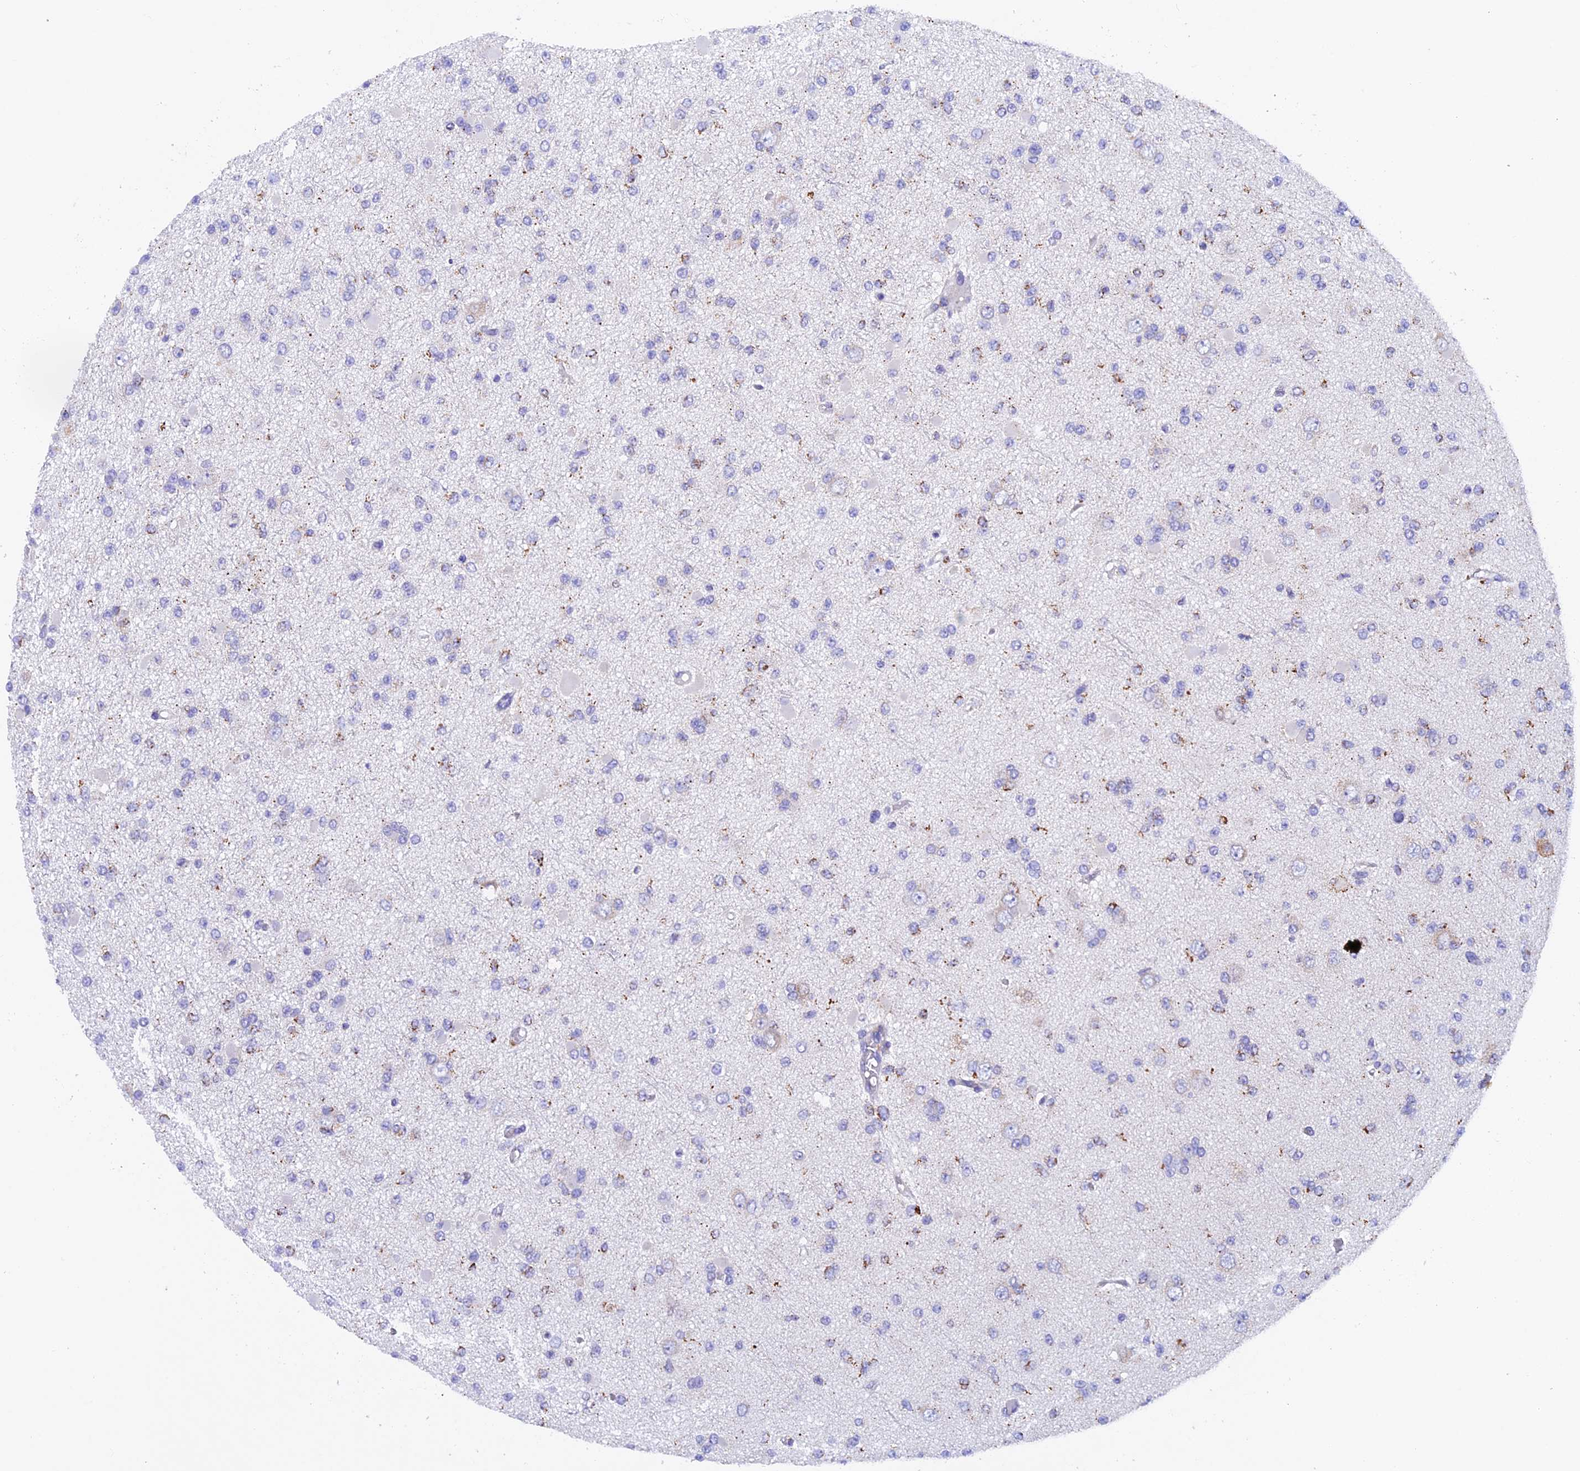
{"staining": {"intensity": "moderate", "quantity": "<25%", "location": "cytoplasmic/membranous"}, "tissue": "glioma", "cell_type": "Tumor cells", "image_type": "cancer", "snomed": [{"axis": "morphology", "description": "Glioma, malignant, Low grade"}, {"axis": "topography", "description": "Brain"}], "caption": "Protein staining shows moderate cytoplasmic/membranous positivity in about <25% of tumor cells in malignant glioma (low-grade). (DAB = brown stain, brightfield microscopy at high magnification).", "gene": "SLC8B1", "patient": {"sex": "female", "age": 22}}